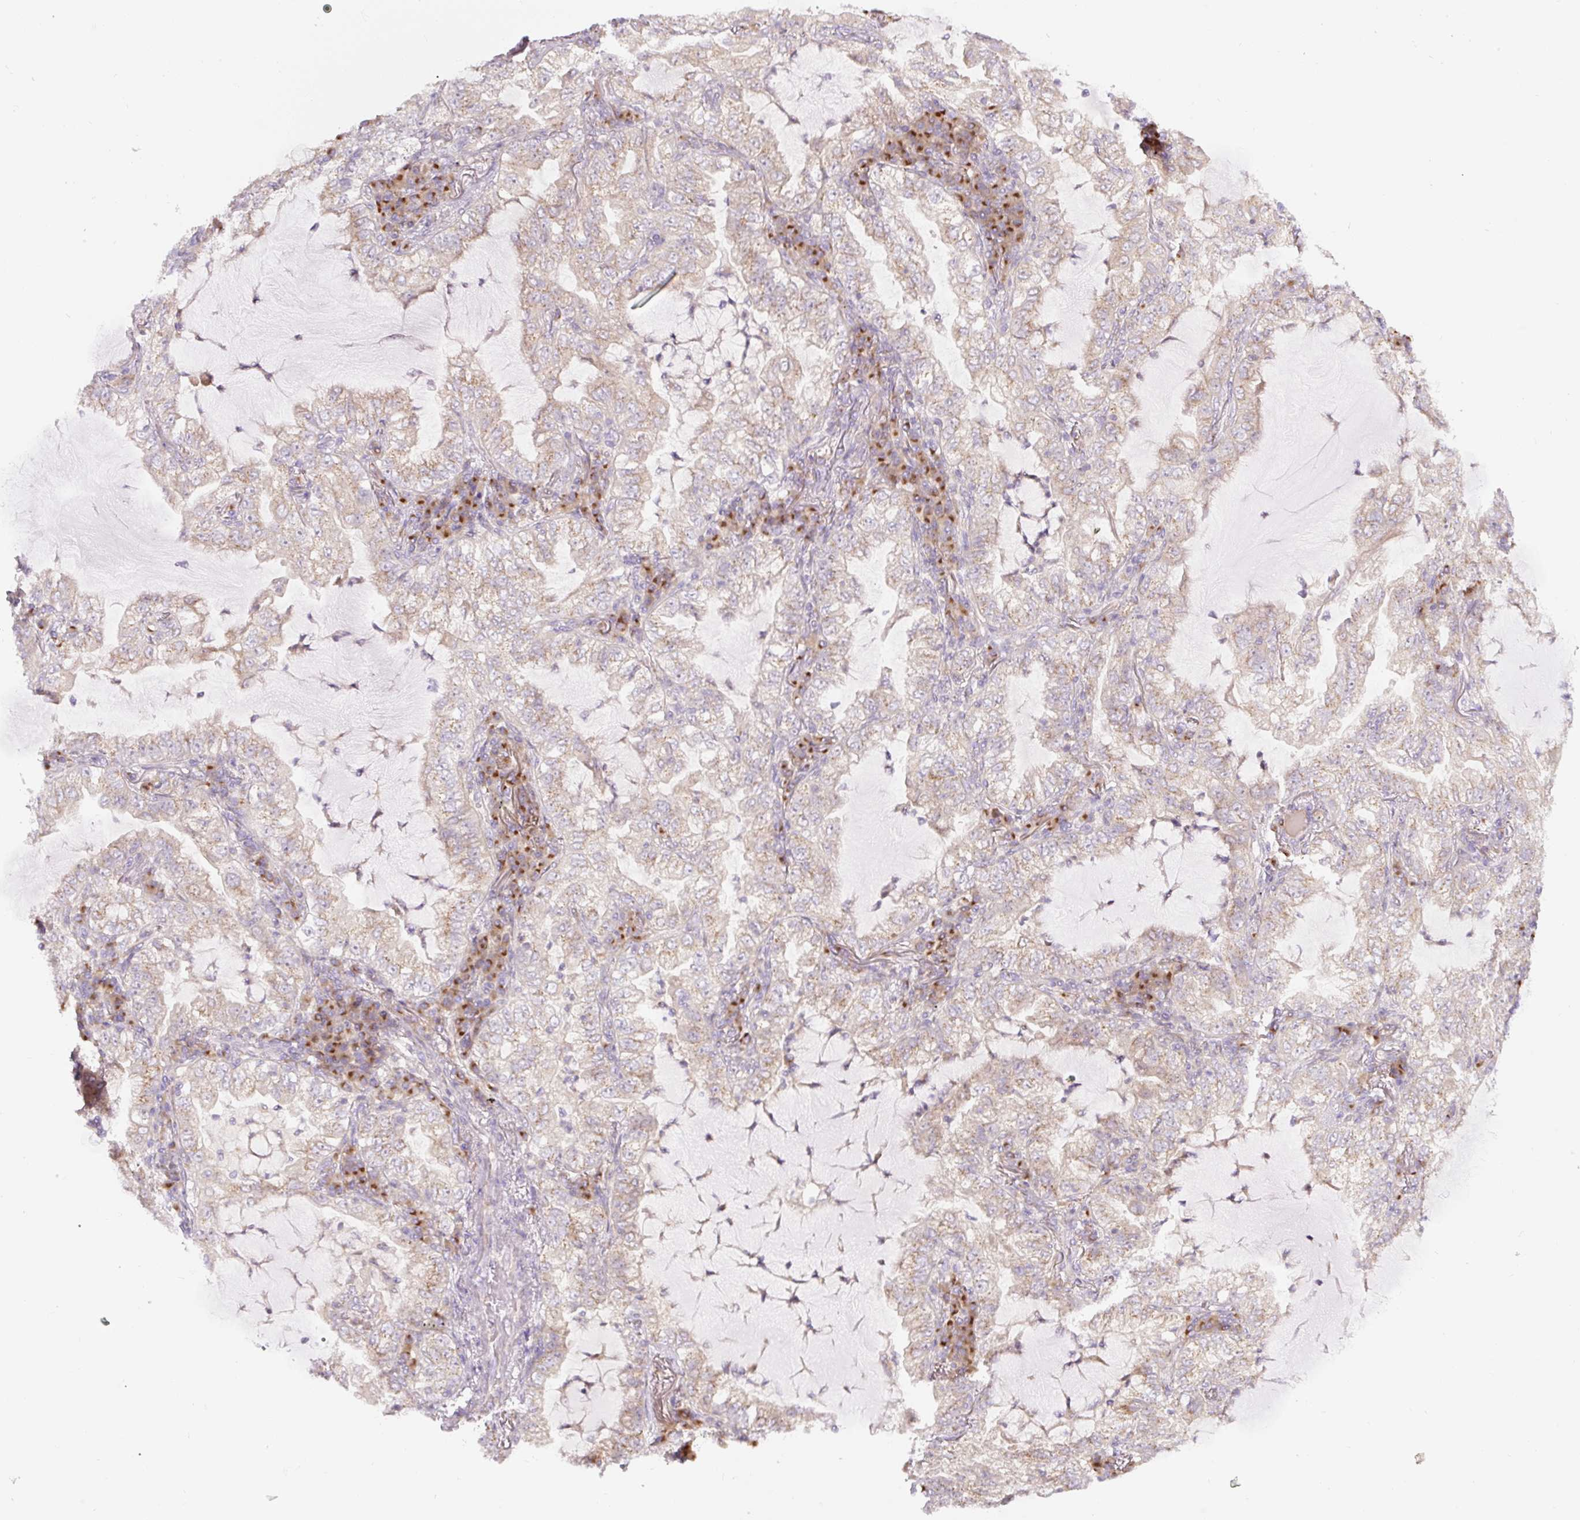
{"staining": {"intensity": "moderate", "quantity": "25%-75%", "location": "cytoplasmic/membranous"}, "tissue": "lung cancer", "cell_type": "Tumor cells", "image_type": "cancer", "snomed": [{"axis": "morphology", "description": "Adenocarcinoma, NOS"}, {"axis": "topography", "description": "Lung"}], "caption": "This micrograph exhibits immunohistochemistry (IHC) staining of human lung cancer (adenocarcinoma), with medium moderate cytoplasmic/membranous expression in about 25%-75% of tumor cells.", "gene": "MLX", "patient": {"sex": "female", "age": 73}}